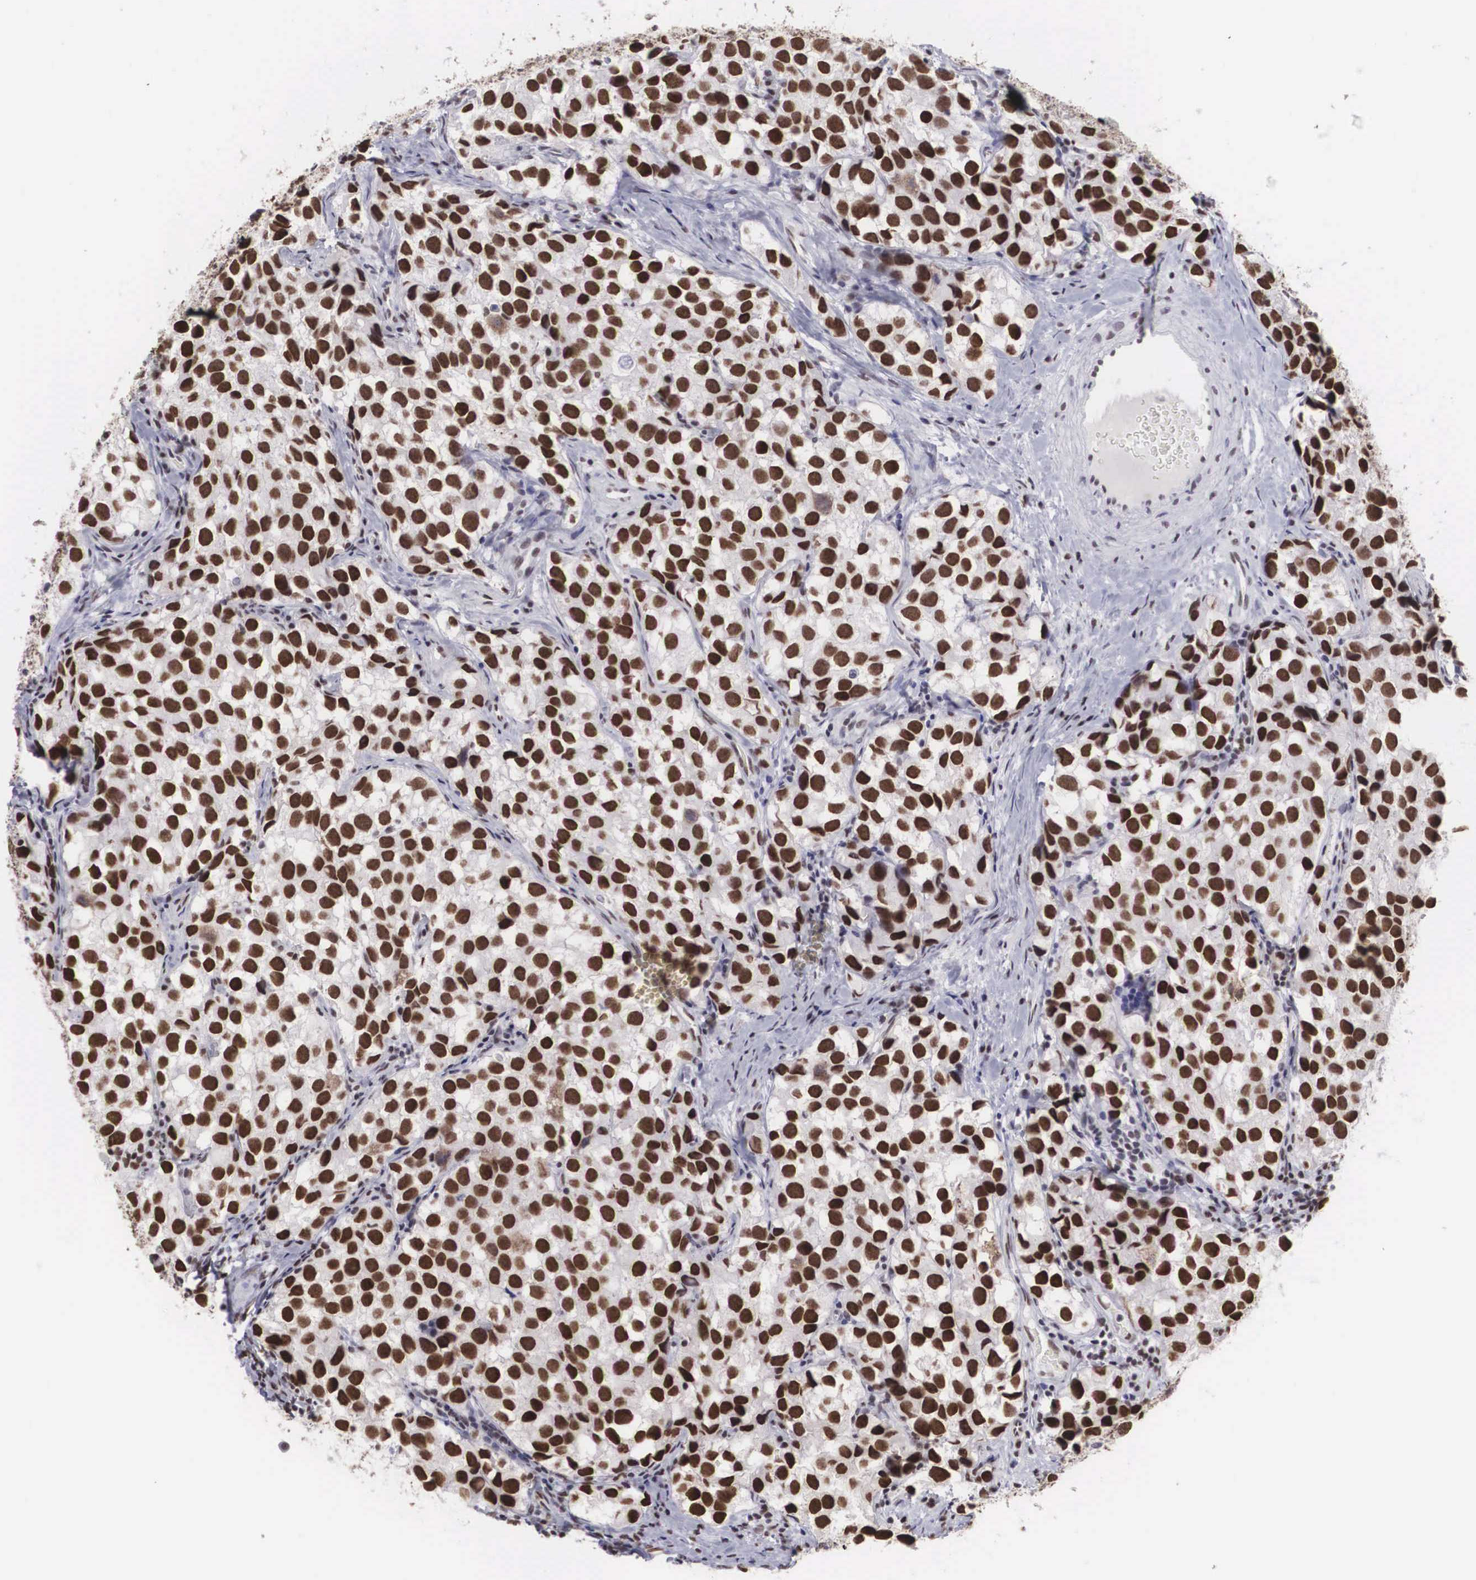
{"staining": {"intensity": "strong", "quantity": ">75%", "location": "nuclear"}, "tissue": "testis cancer", "cell_type": "Tumor cells", "image_type": "cancer", "snomed": [{"axis": "morphology", "description": "Seminoma, NOS"}, {"axis": "topography", "description": "Testis"}], "caption": "Human seminoma (testis) stained with a protein marker shows strong staining in tumor cells.", "gene": "CSTF2", "patient": {"sex": "male", "age": 39}}